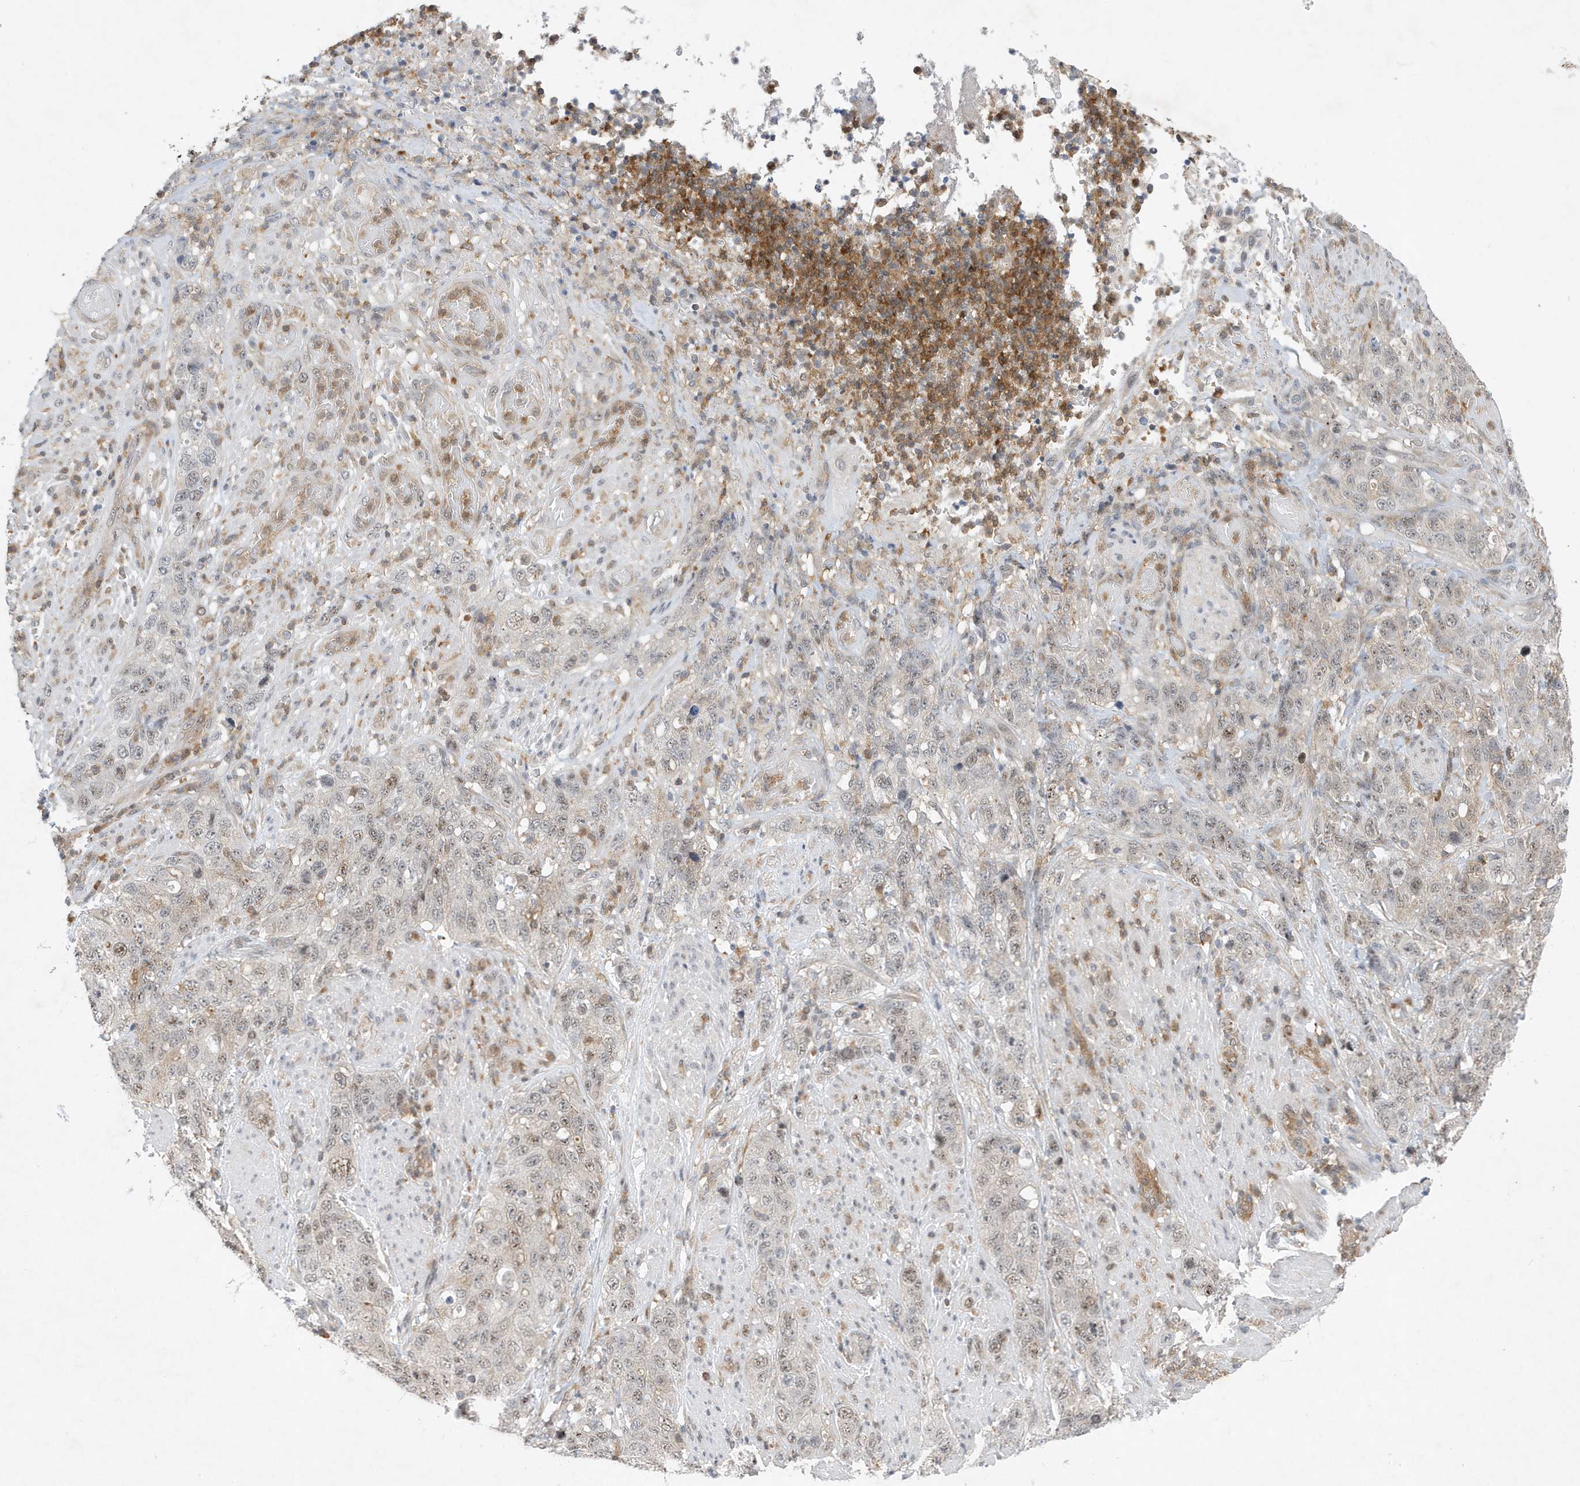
{"staining": {"intensity": "weak", "quantity": "<25%", "location": "nuclear"}, "tissue": "stomach cancer", "cell_type": "Tumor cells", "image_type": "cancer", "snomed": [{"axis": "morphology", "description": "Adenocarcinoma, NOS"}, {"axis": "topography", "description": "Stomach"}], "caption": "High power microscopy image of an IHC micrograph of stomach cancer (adenocarcinoma), revealing no significant staining in tumor cells.", "gene": "MAST3", "patient": {"sex": "male", "age": 48}}